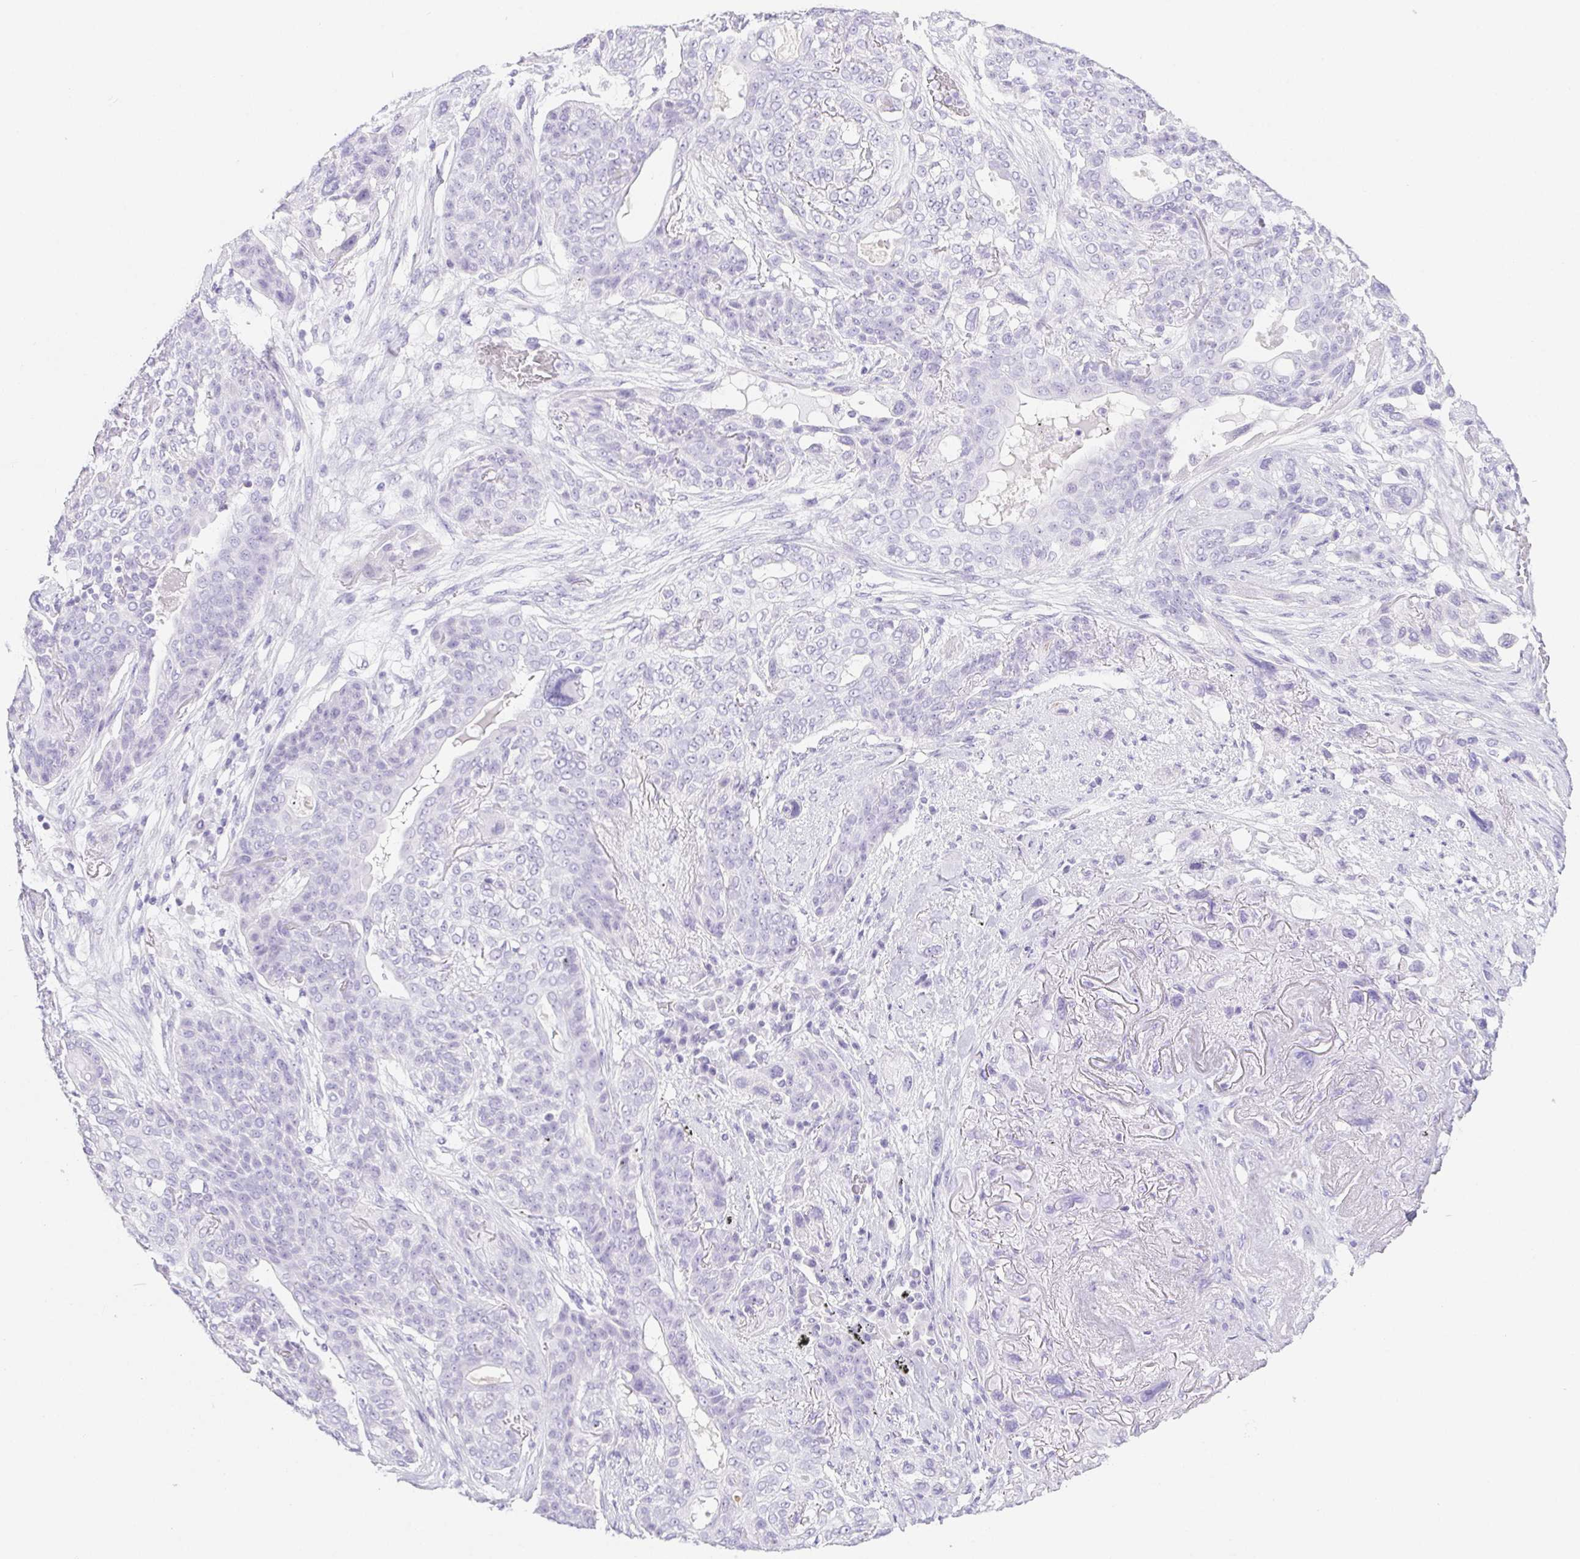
{"staining": {"intensity": "negative", "quantity": "none", "location": "none"}, "tissue": "lung cancer", "cell_type": "Tumor cells", "image_type": "cancer", "snomed": [{"axis": "morphology", "description": "Squamous cell carcinoma, NOS"}, {"axis": "topography", "description": "Lung"}], "caption": "Image shows no significant protein positivity in tumor cells of lung cancer.", "gene": "PNLIP", "patient": {"sex": "female", "age": 70}}